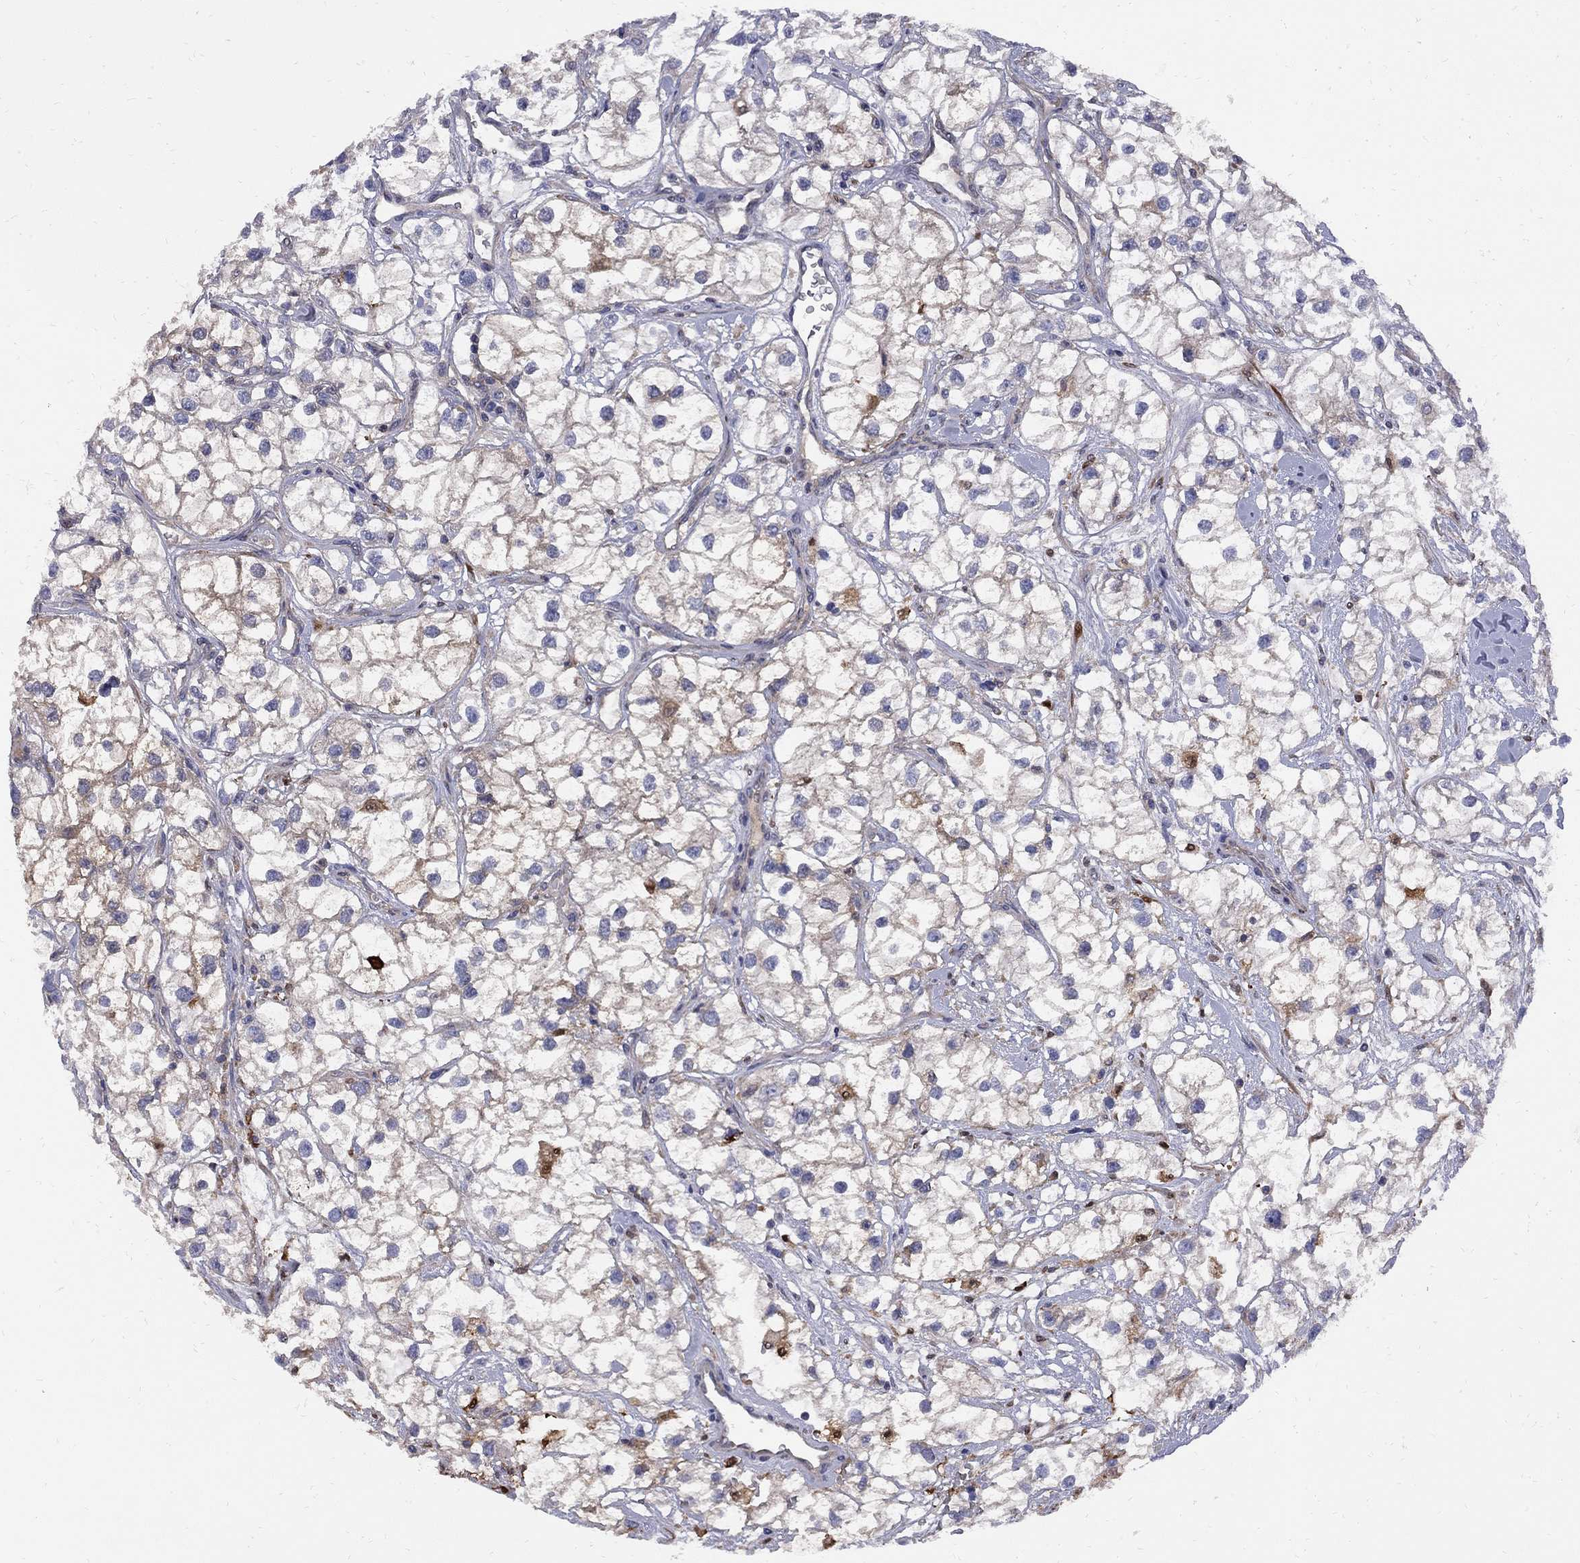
{"staining": {"intensity": "weak", "quantity": "<25%", "location": "cytoplasmic/membranous"}, "tissue": "renal cancer", "cell_type": "Tumor cells", "image_type": "cancer", "snomed": [{"axis": "morphology", "description": "Adenocarcinoma, NOS"}, {"axis": "topography", "description": "Kidney"}], "caption": "This photomicrograph is of adenocarcinoma (renal) stained with immunohistochemistry (IHC) to label a protein in brown with the nuclei are counter-stained blue. There is no staining in tumor cells.", "gene": "MTHFR", "patient": {"sex": "male", "age": 59}}